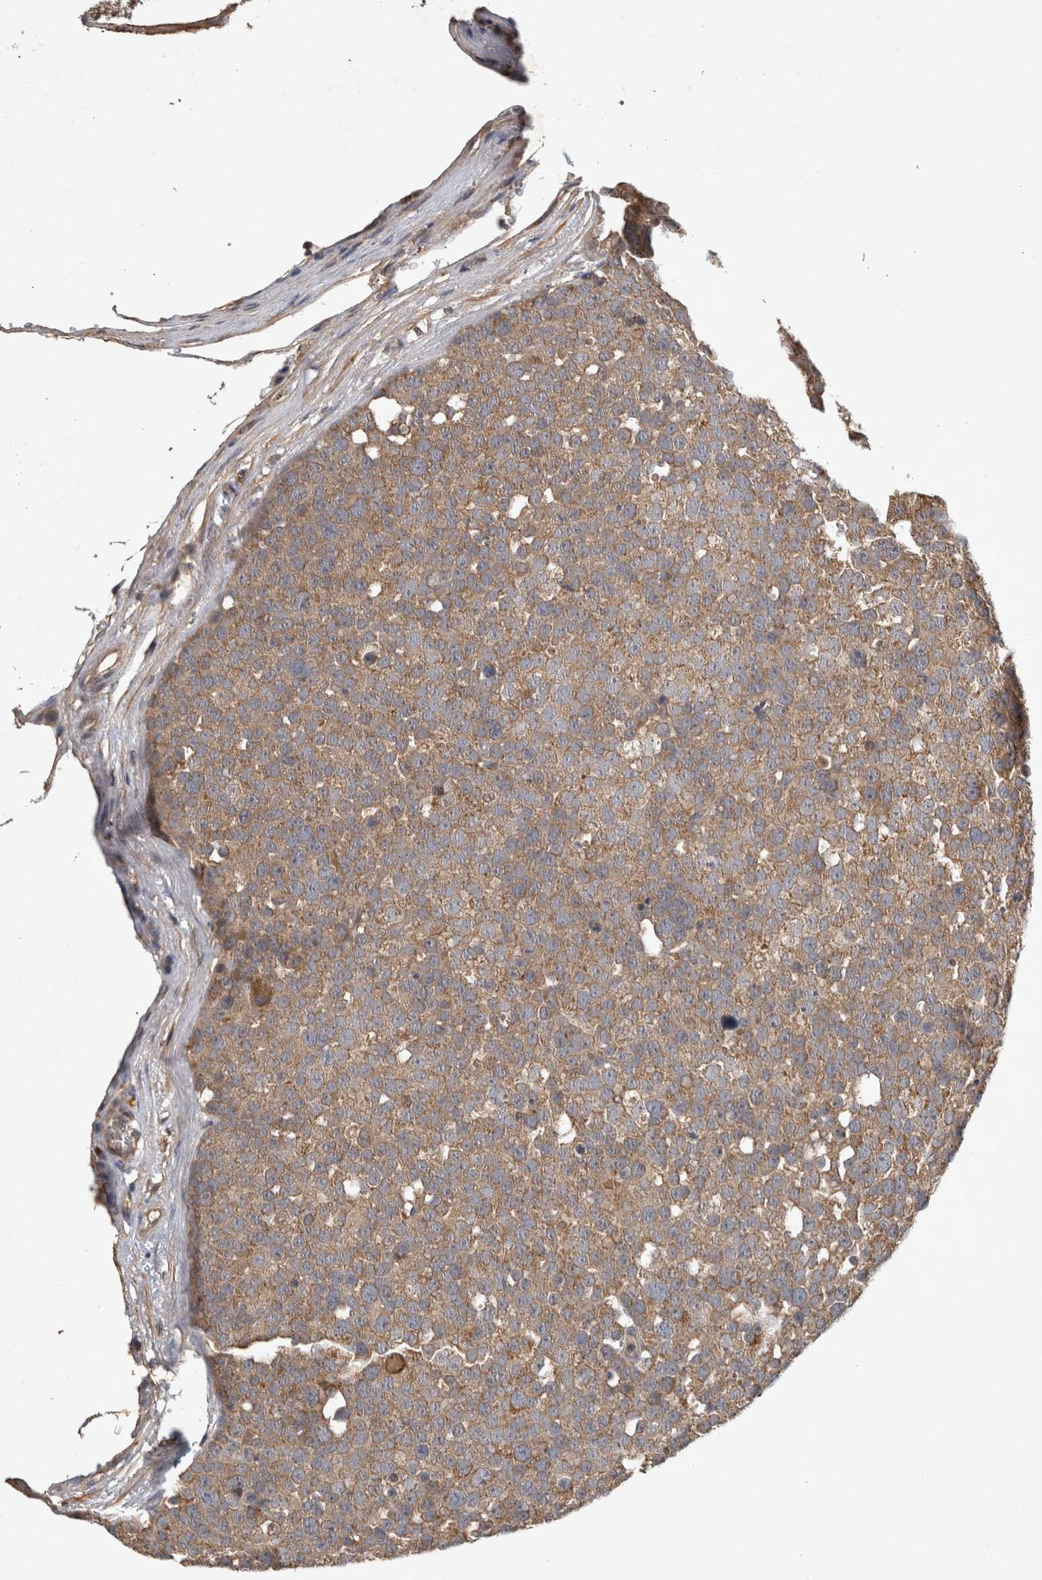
{"staining": {"intensity": "moderate", "quantity": ">75%", "location": "cytoplasmic/membranous"}, "tissue": "testis cancer", "cell_type": "Tumor cells", "image_type": "cancer", "snomed": [{"axis": "morphology", "description": "Seminoma, NOS"}, {"axis": "topography", "description": "Testis"}], "caption": "Protein staining of testis cancer tissue demonstrates moderate cytoplasmic/membranous positivity in about >75% of tumor cells.", "gene": "TRMT61B", "patient": {"sex": "male", "age": 71}}